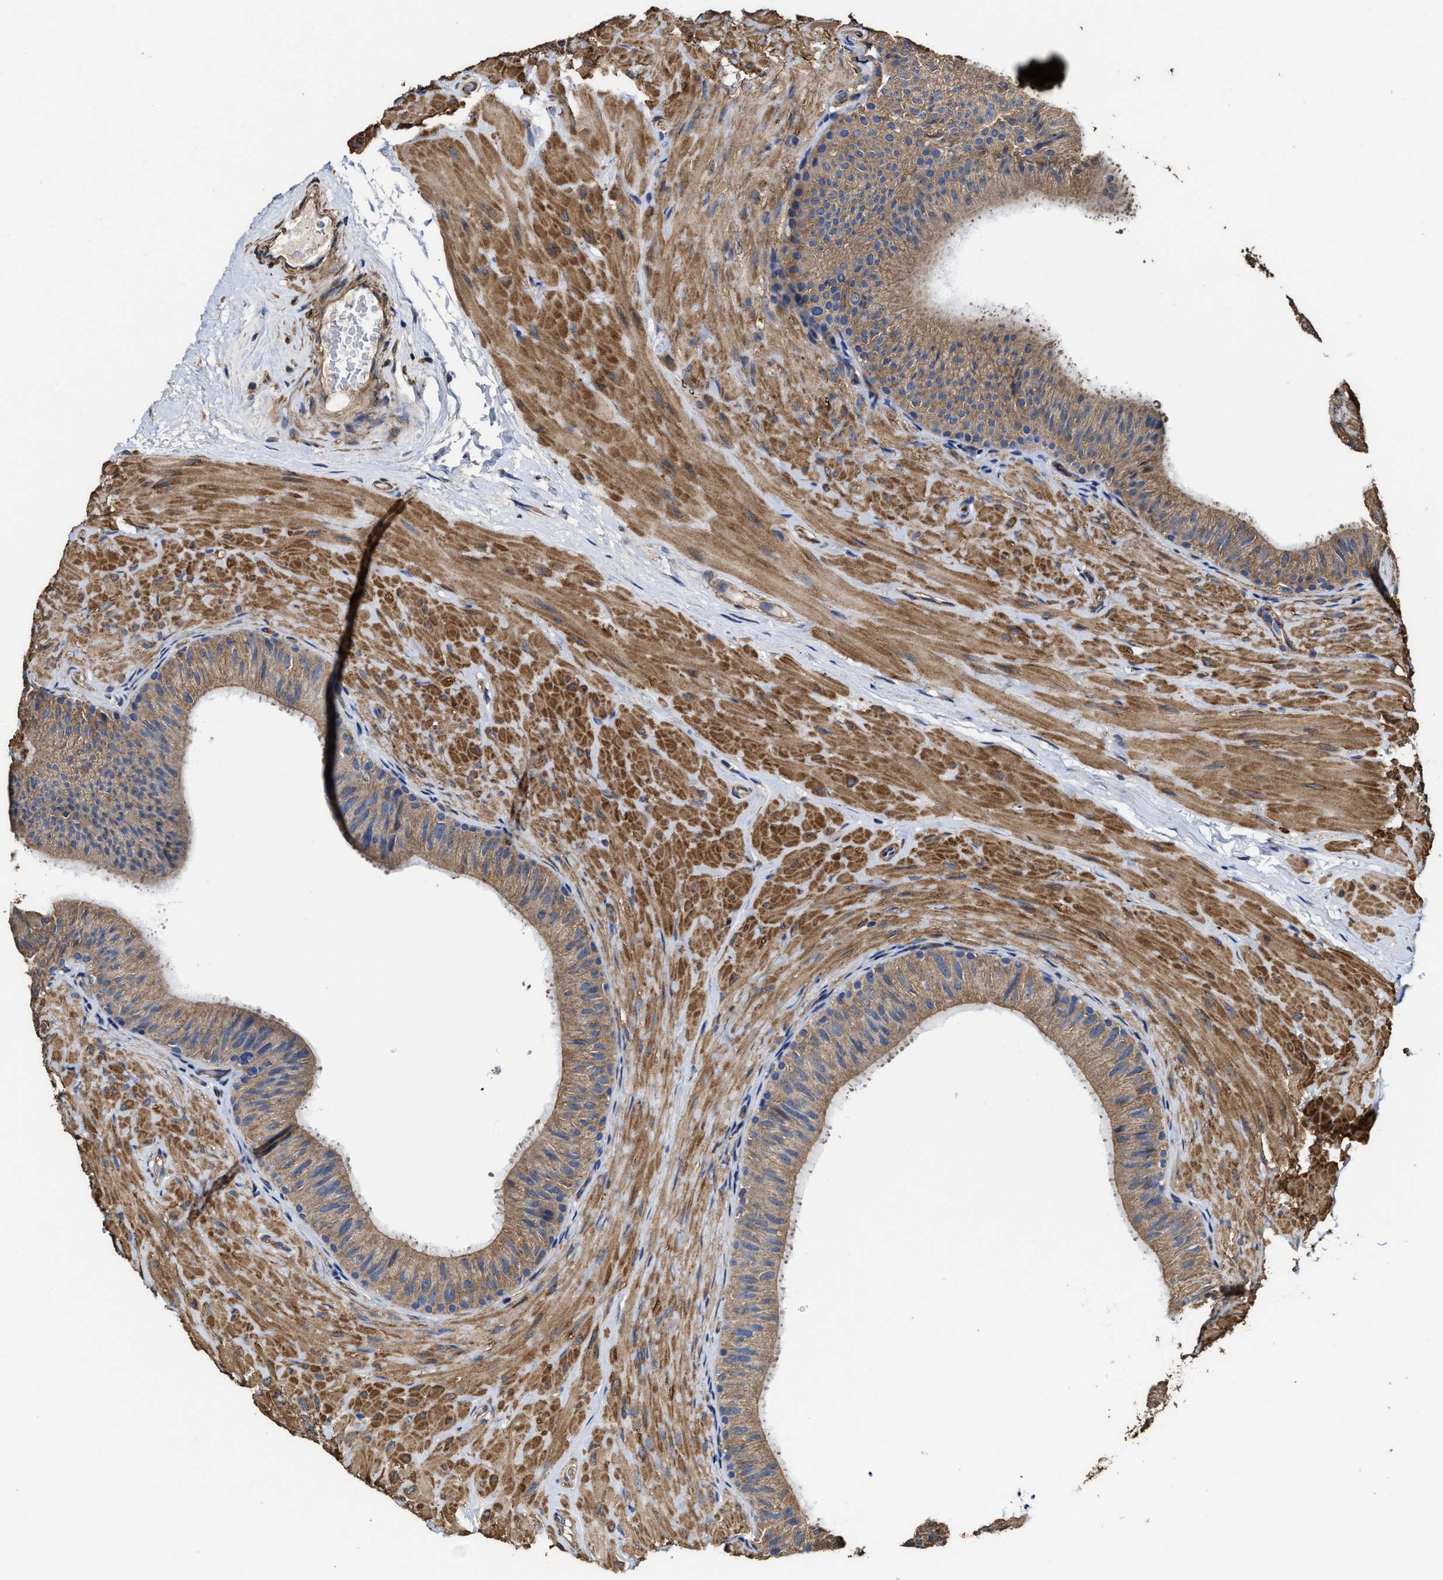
{"staining": {"intensity": "moderate", "quantity": ">75%", "location": "cytoplasmic/membranous"}, "tissue": "epididymis", "cell_type": "Glandular cells", "image_type": "normal", "snomed": [{"axis": "morphology", "description": "Normal tissue, NOS"}, {"axis": "topography", "description": "Epididymis"}], "caption": "IHC image of benign epididymis: epididymis stained using IHC reveals medium levels of moderate protein expression localized specifically in the cytoplasmic/membranous of glandular cells, appearing as a cytoplasmic/membranous brown color.", "gene": "SFXN4", "patient": {"sex": "male", "age": 34}}